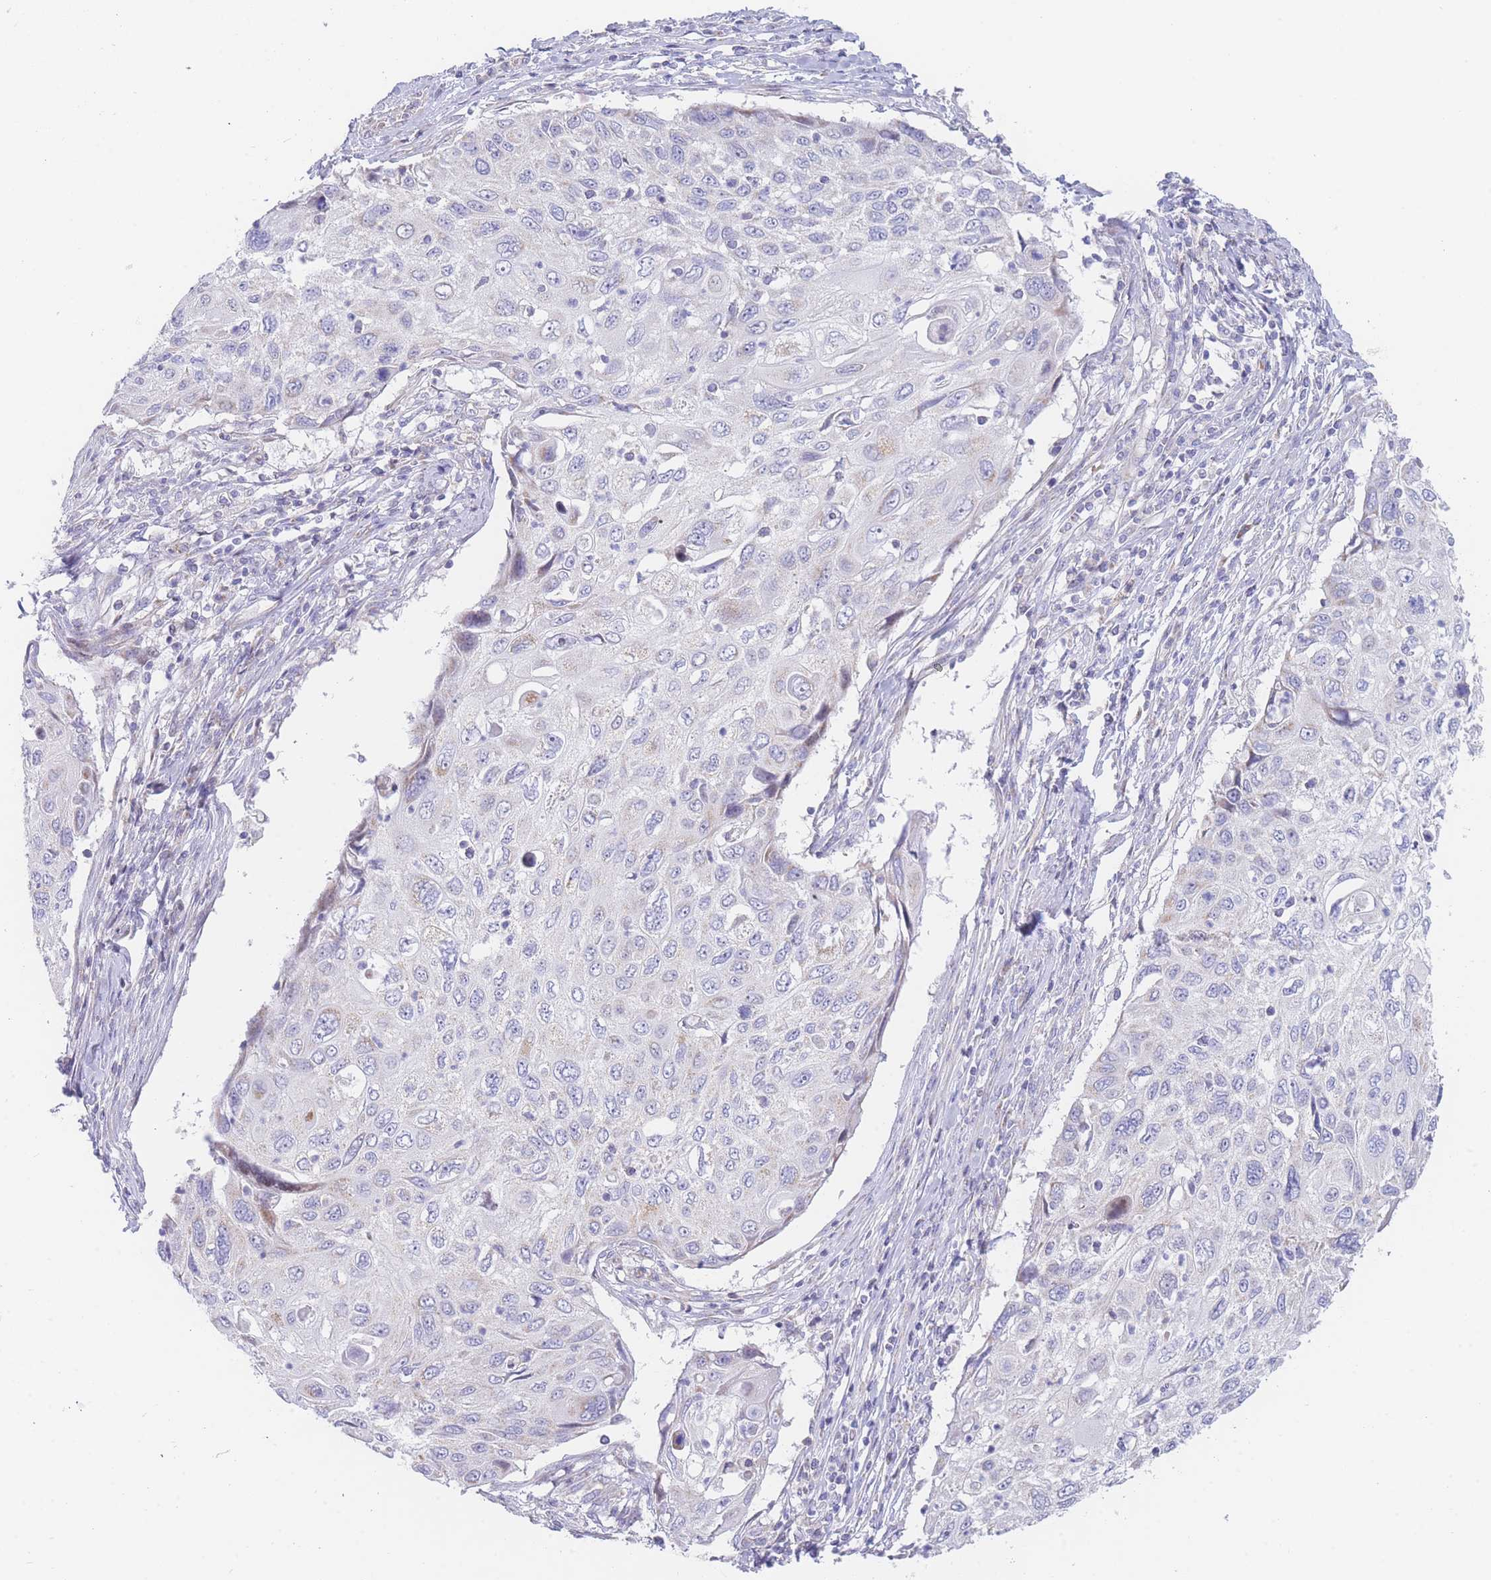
{"staining": {"intensity": "negative", "quantity": "none", "location": "none"}, "tissue": "cervical cancer", "cell_type": "Tumor cells", "image_type": "cancer", "snomed": [{"axis": "morphology", "description": "Squamous cell carcinoma, NOS"}, {"axis": "topography", "description": "Cervix"}], "caption": "Micrograph shows no protein staining in tumor cells of squamous cell carcinoma (cervical) tissue.", "gene": "GPAM", "patient": {"sex": "female", "age": 70}}